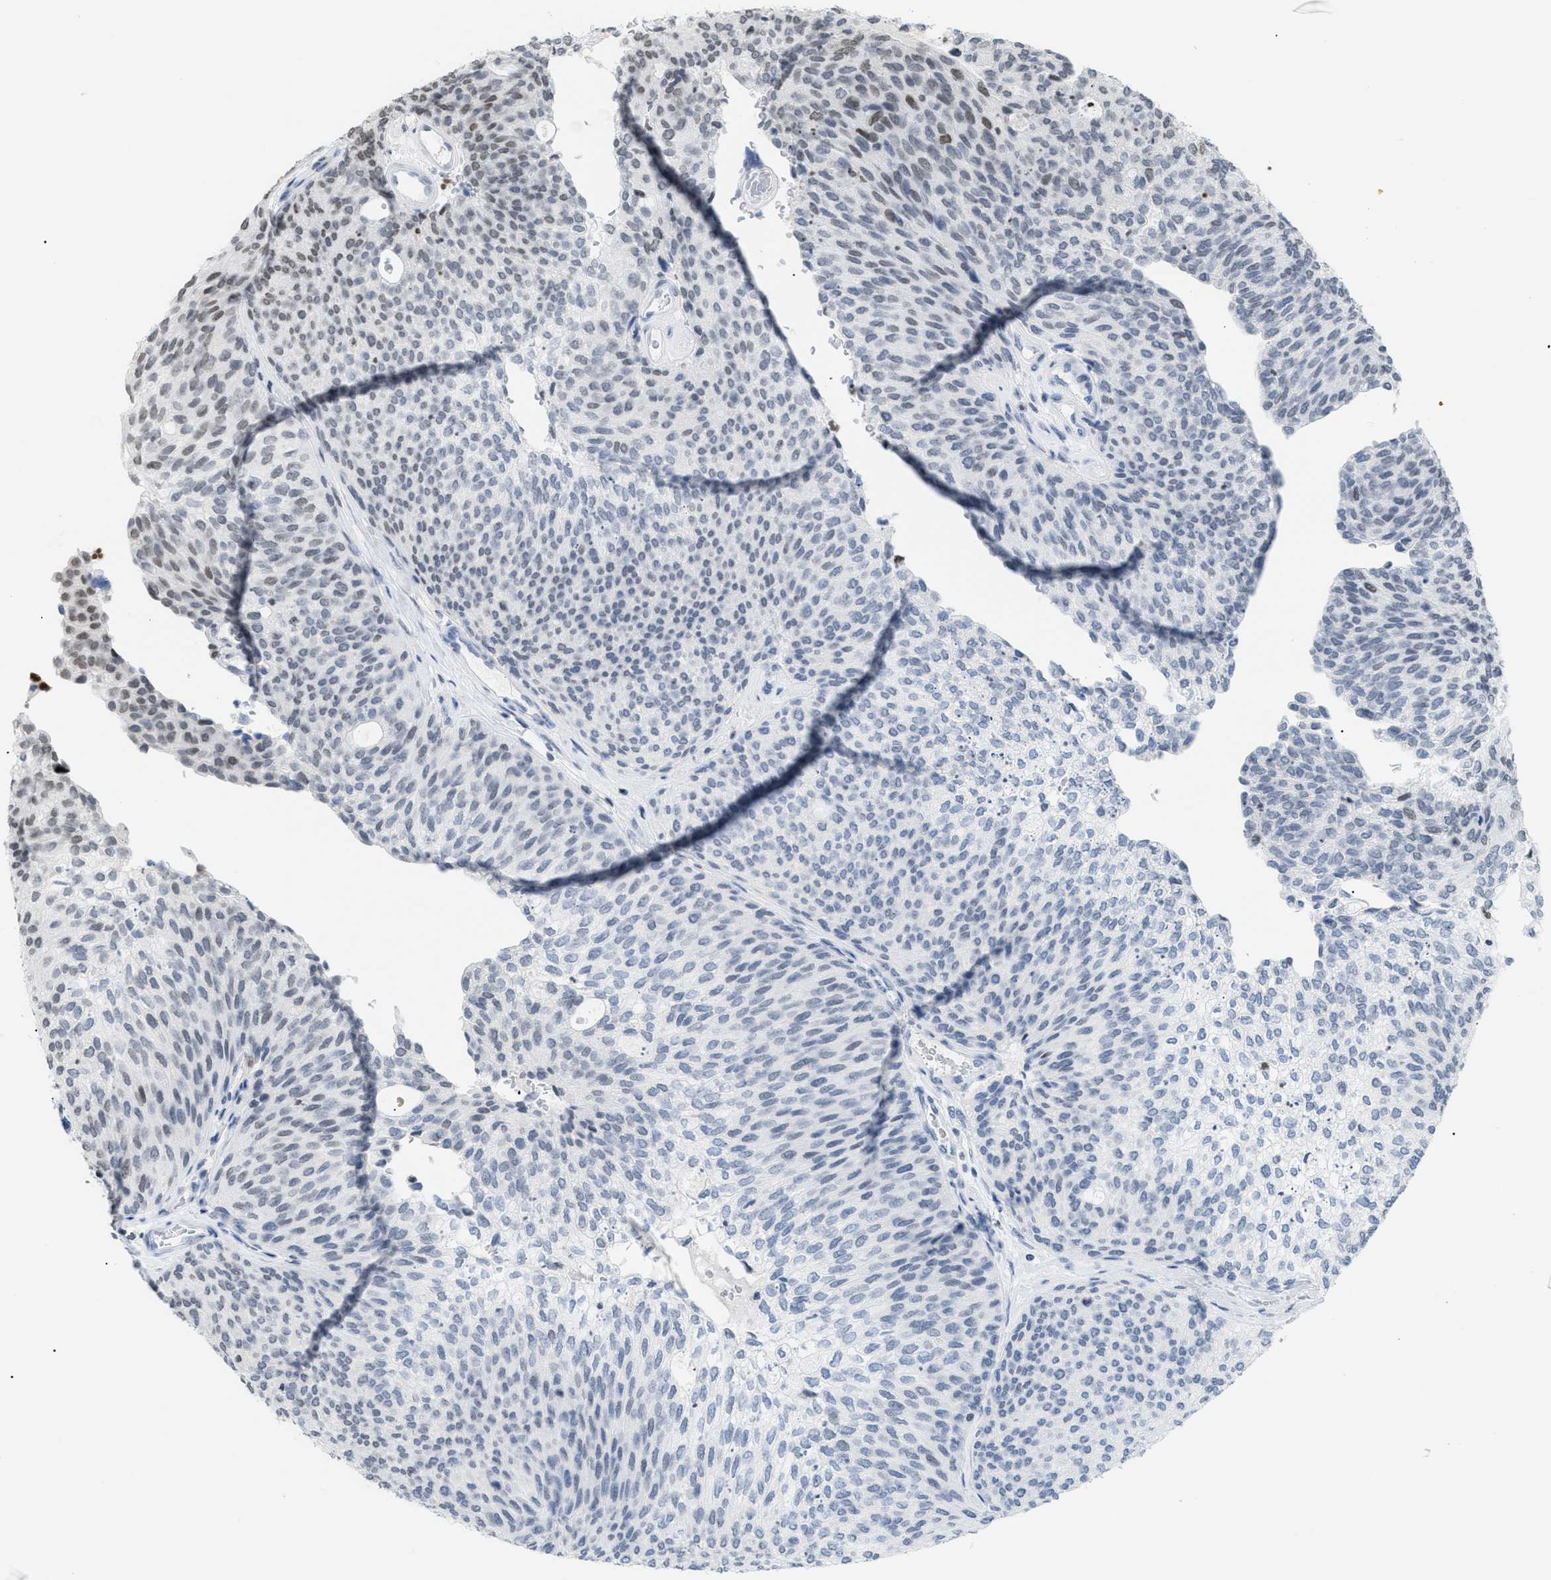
{"staining": {"intensity": "weak", "quantity": "<25%", "location": "nuclear"}, "tissue": "urothelial cancer", "cell_type": "Tumor cells", "image_type": "cancer", "snomed": [{"axis": "morphology", "description": "Urothelial carcinoma, Low grade"}, {"axis": "topography", "description": "Urinary bladder"}], "caption": "This photomicrograph is of urothelial carcinoma (low-grade) stained with immunohistochemistry to label a protein in brown with the nuclei are counter-stained blue. There is no expression in tumor cells. The staining is performed using DAB brown chromogen with nuclei counter-stained in using hematoxylin.", "gene": "HMGN2", "patient": {"sex": "female", "age": 79}}